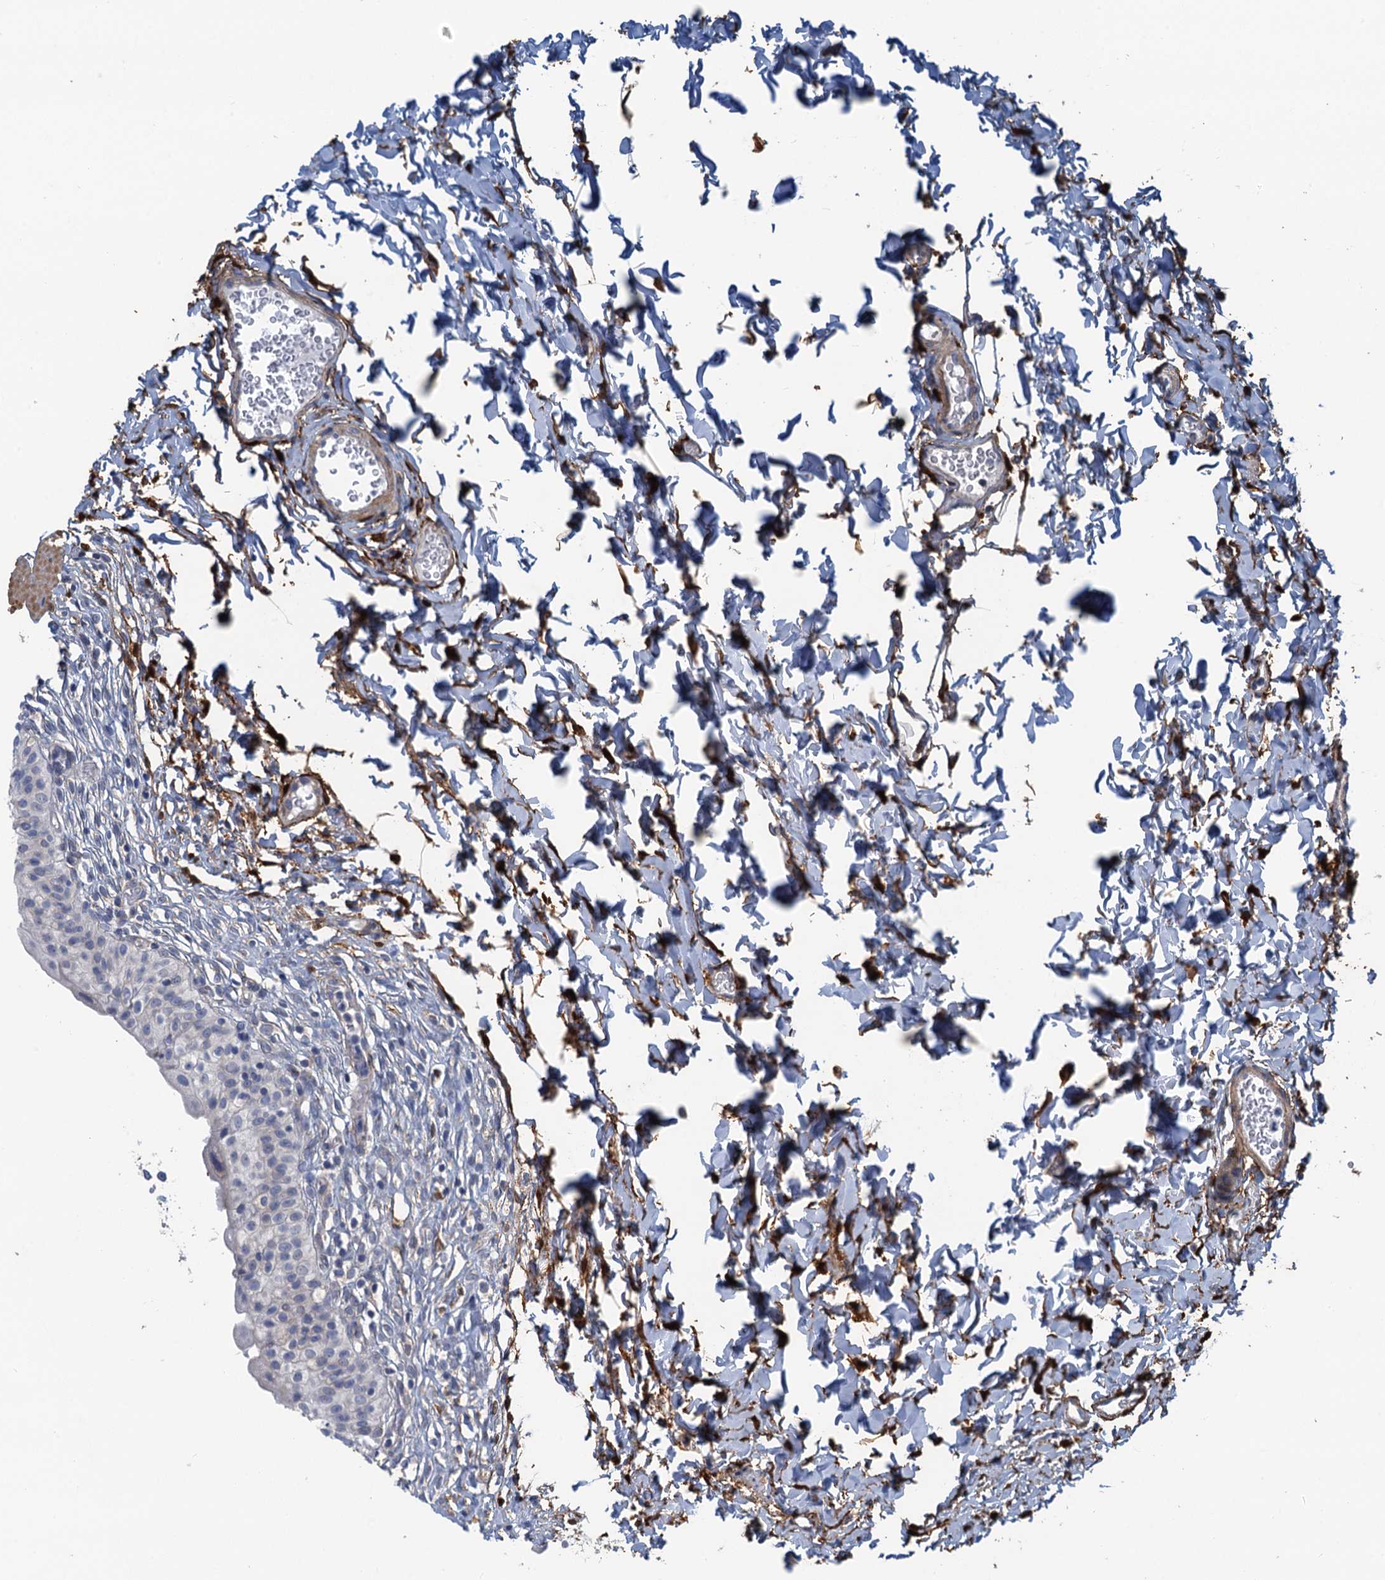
{"staining": {"intensity": "negative", "quantity": "none", "location": "none"}, "tissue": "urinary bladder", "cell_type": "Urothelial cells", "image_type": "normal", "snomed": [{"axis": "morphology", "description": "Normal tissue, NOS"}, {"axis": "topography", "description": "Urinary bladder"}], "caption": "Urothelial cells show no significant staining in unremarkable urinary bladder. (Immunohistochemistry (ihc), brightfield microscopy, high magnification).", "gene": "POGLUT3", "patient": {"sex": "male", "age": 55}}